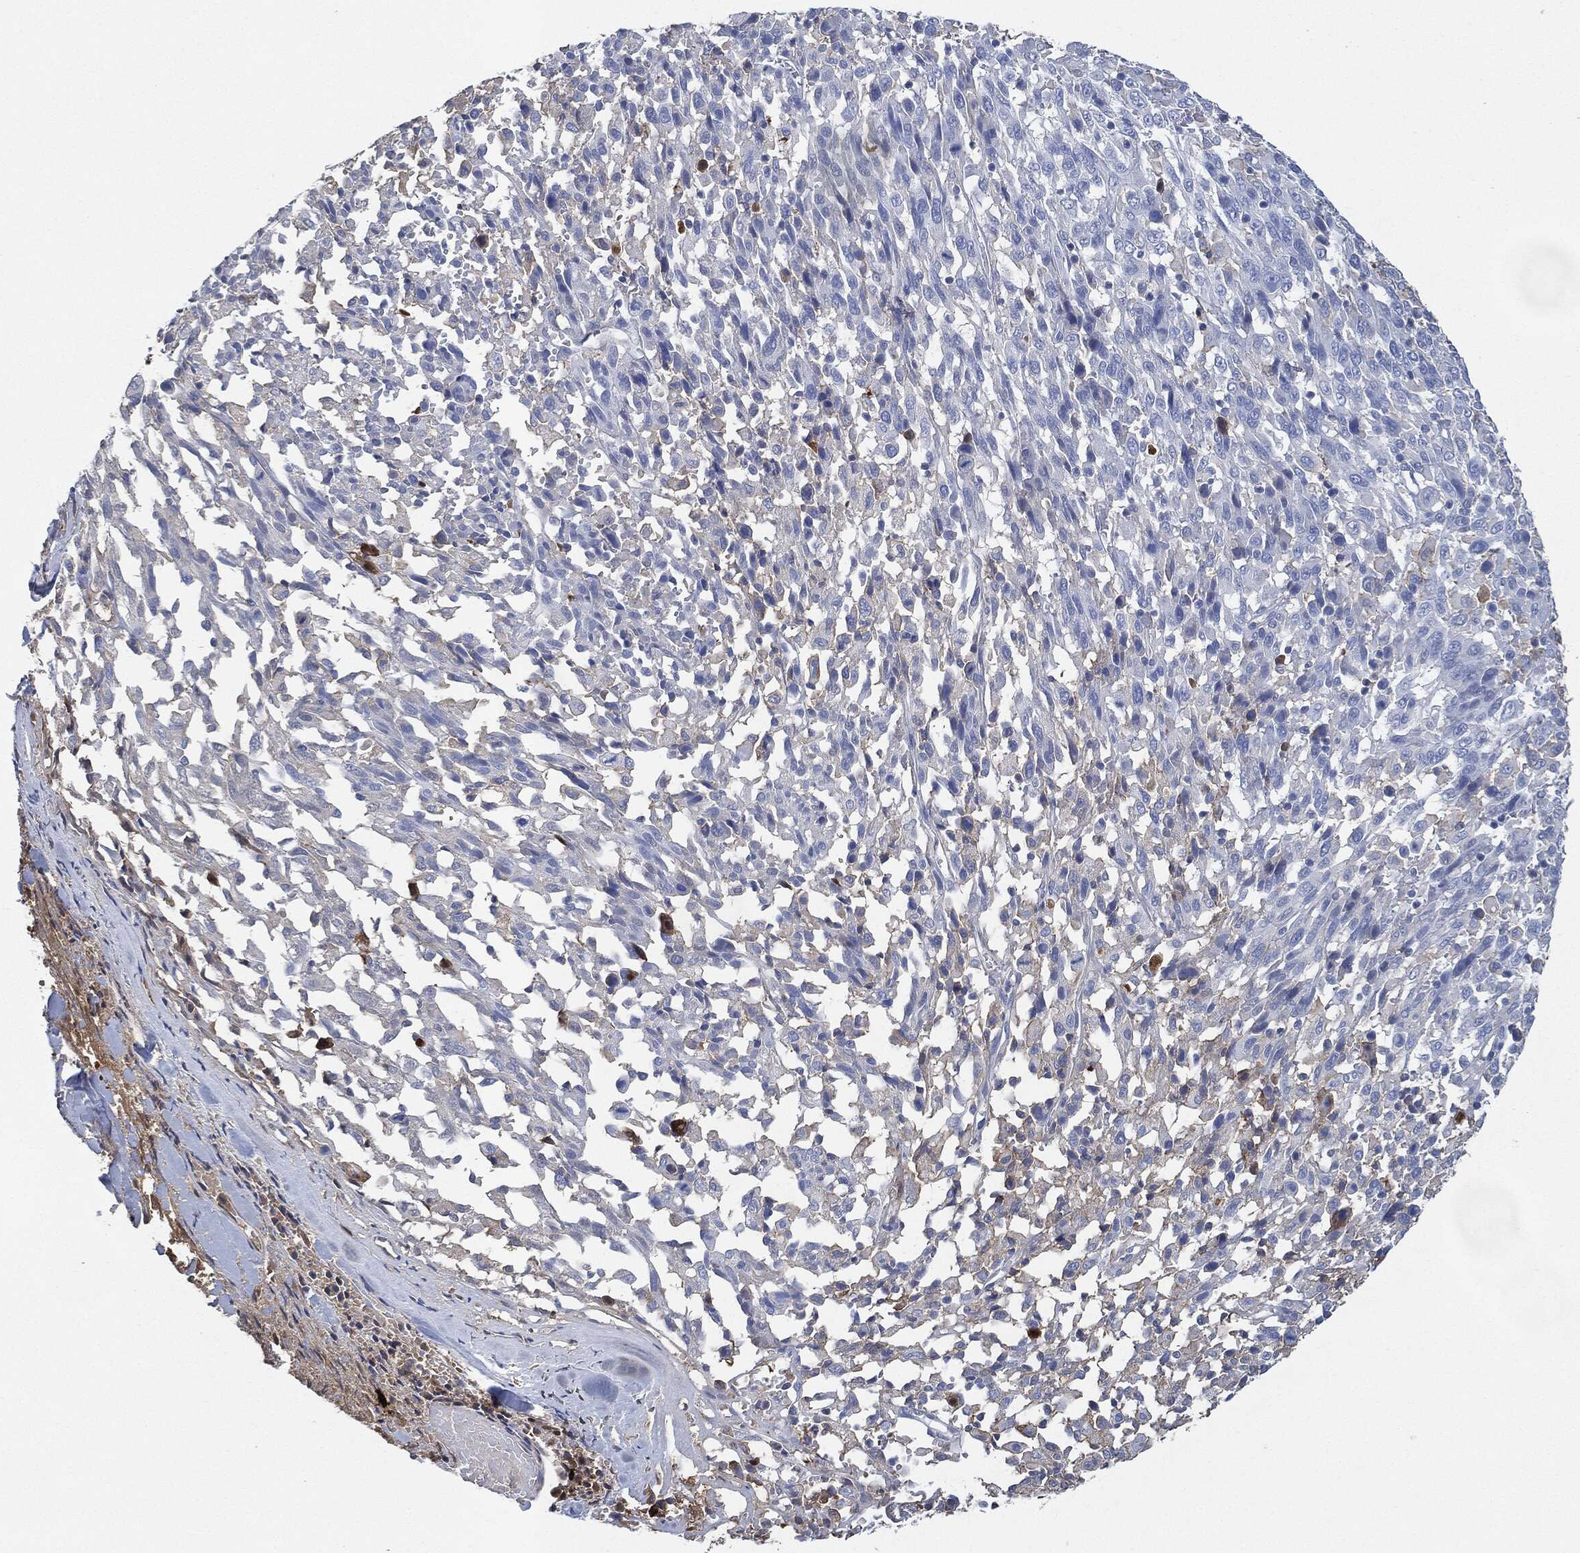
{"staining": {"intensity": "negative", "quantity": "none", "location": "none"}, "tissue": "melanoma", "cell_type": "Tumor cells", "image_type": "cancer", "snomed": [{"axis": "morphology", "description": "Malignant melanoma, NOS"}, {"axis": "topography", "description": "Skin"}], "caption": "Human malignant melanoma stained for a protein using immunohistochemistry (IHC) shows no expression in tumor cells.", "gene": "IGLV6-57", "patient": {"sex": "female", "age": 91}}